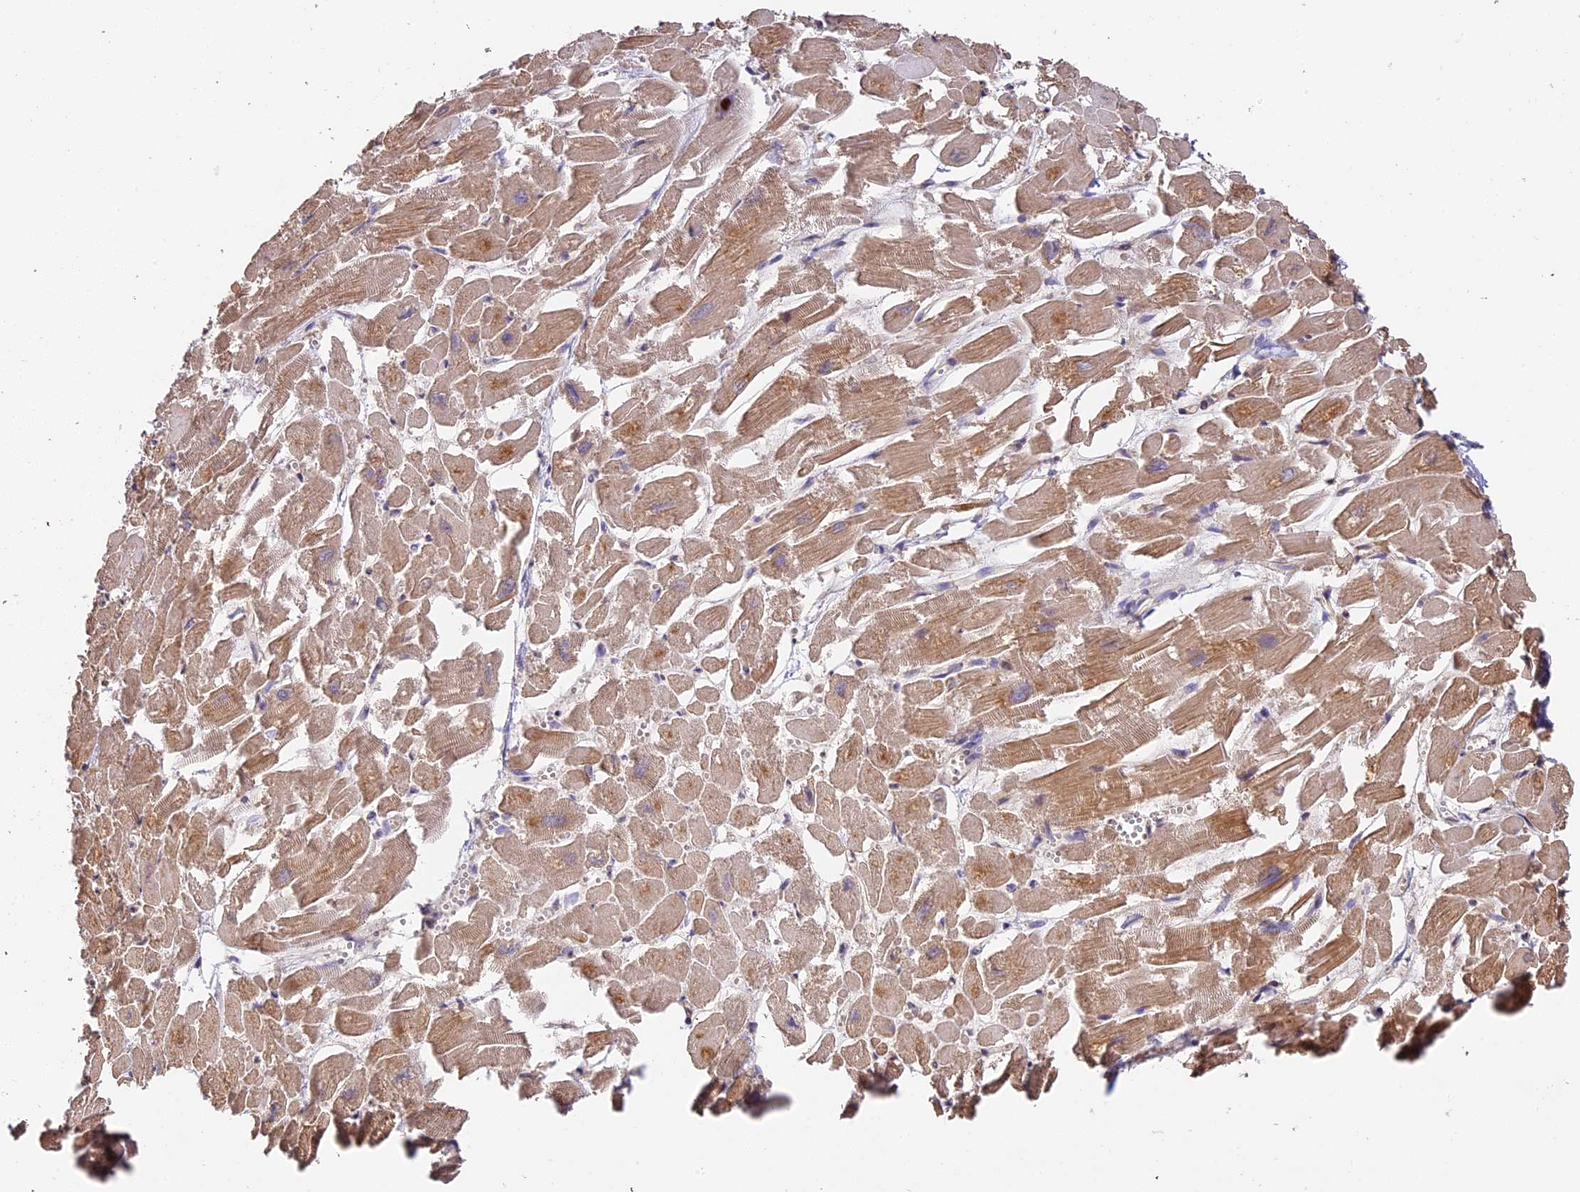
{"staining": {"intensity": "moderate", "quantity": ">75%", "location": "cytoplasmic/membranous"}, "tissue": "heart muscle", "cell_type": "Cardiomyocytes", "image_type": "normal", "snomed": [{"axis": "morphology", "description": "Normal tissue, NOS"}, {"axis": "topography", "description": "Heart"}], "caption": "Immunohistochemical staining of benign human heart muscle displays >75% levels of moderate cytoplasmic/membranous protein expression in about >75% of cardiomyocytes. (brown staining indicates protein expression, while blue staining denotes nuclei).", "gene": "PPP1R37", "patient": {"sex": "male", "age": 54}}